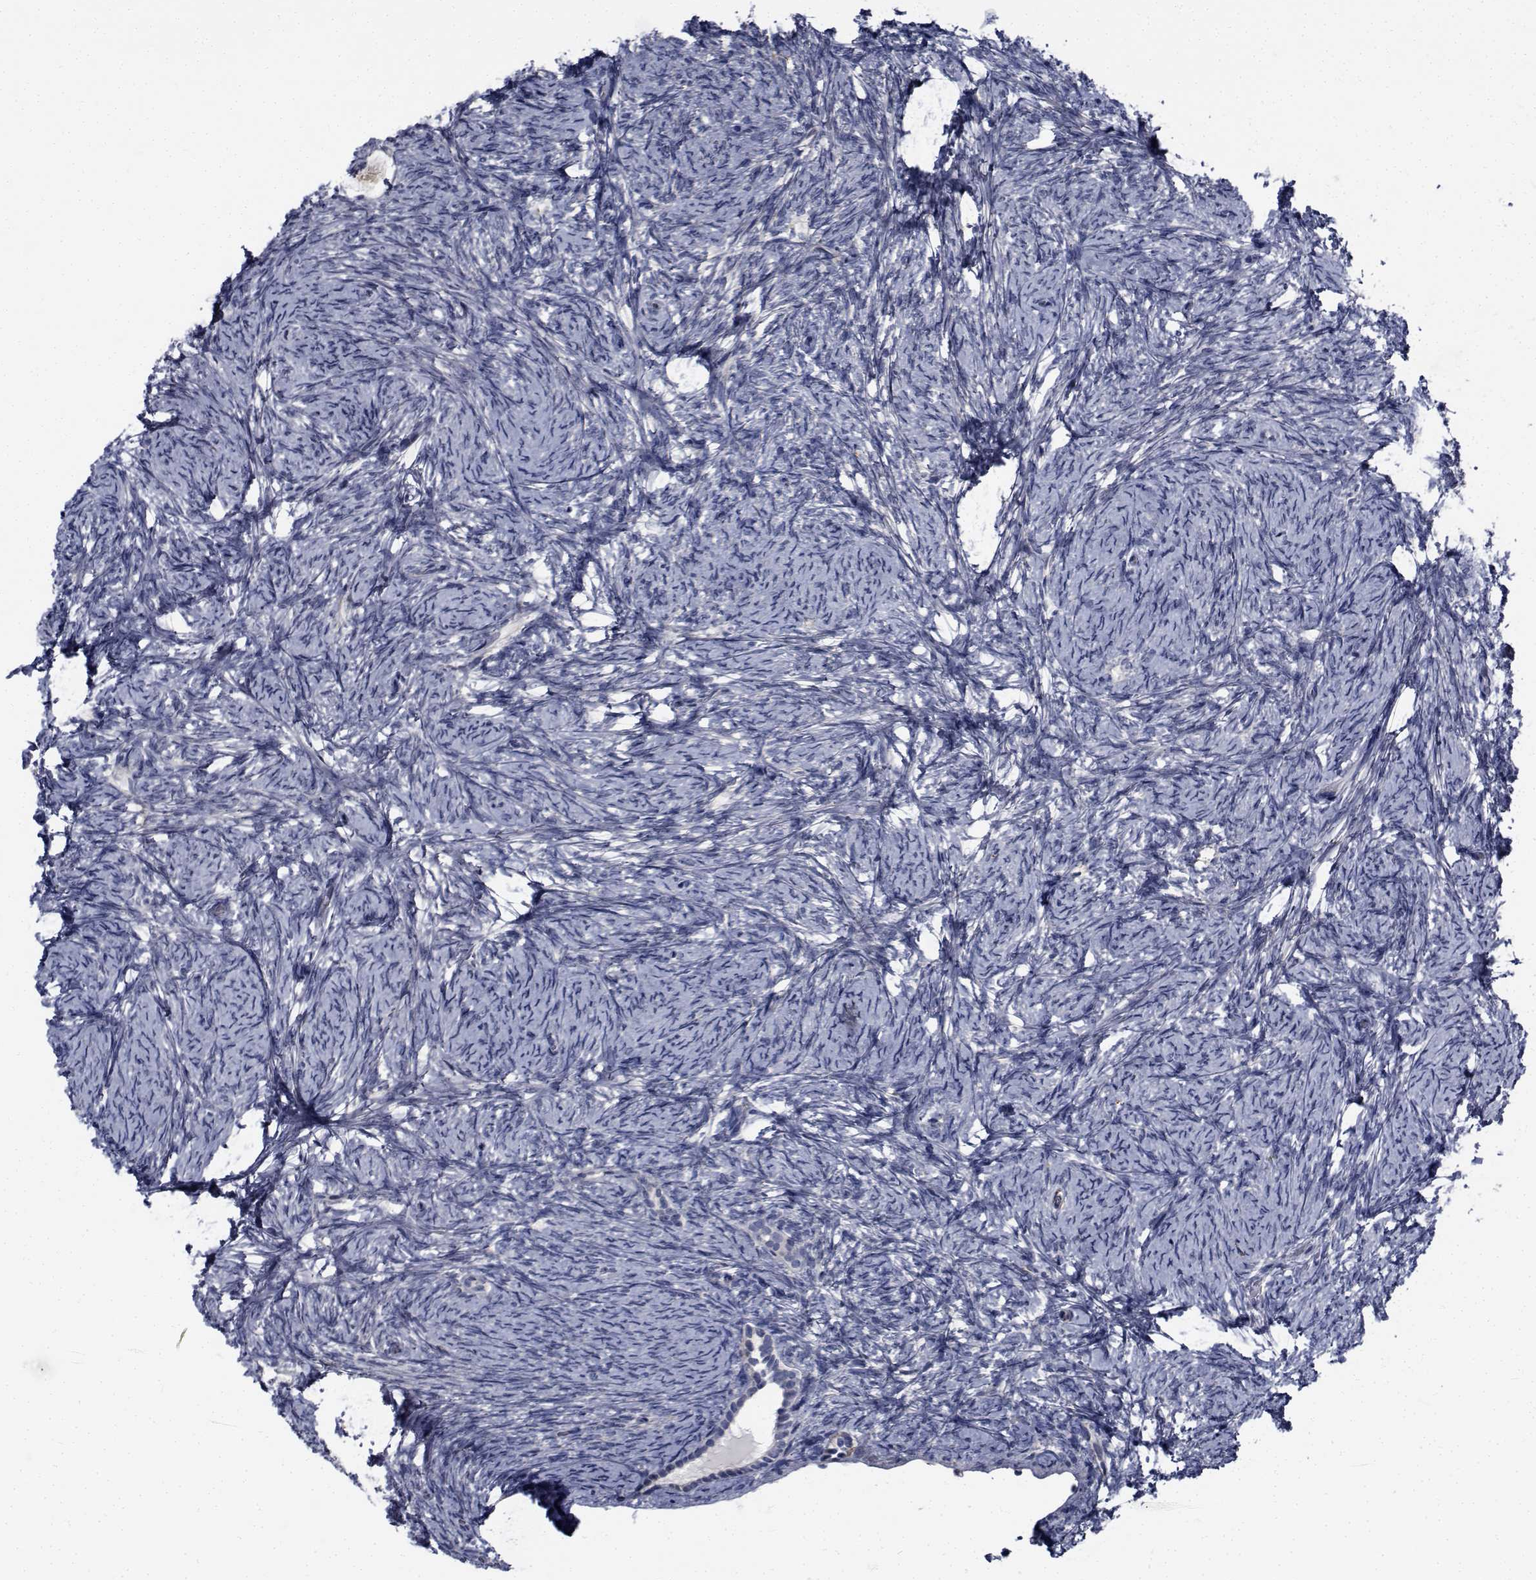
{"staining": {"intensity": "negative", "quantity": "none", "location": "none"}, "tissue": "ovary", "cell_type": "Ovarian stroma cells", "image_type": "normal", "snomed": [{"axis": "morphology", "description": "Normal tissue, NOS"}, {"axis": "topography", "description": "Ovary"}], "caption": "The histopathology image shows no staining of ovarian stroma cells in unremarkable ovary.", "gene": "TTBK1", "patient": {"sex": "female", "age": 34}}